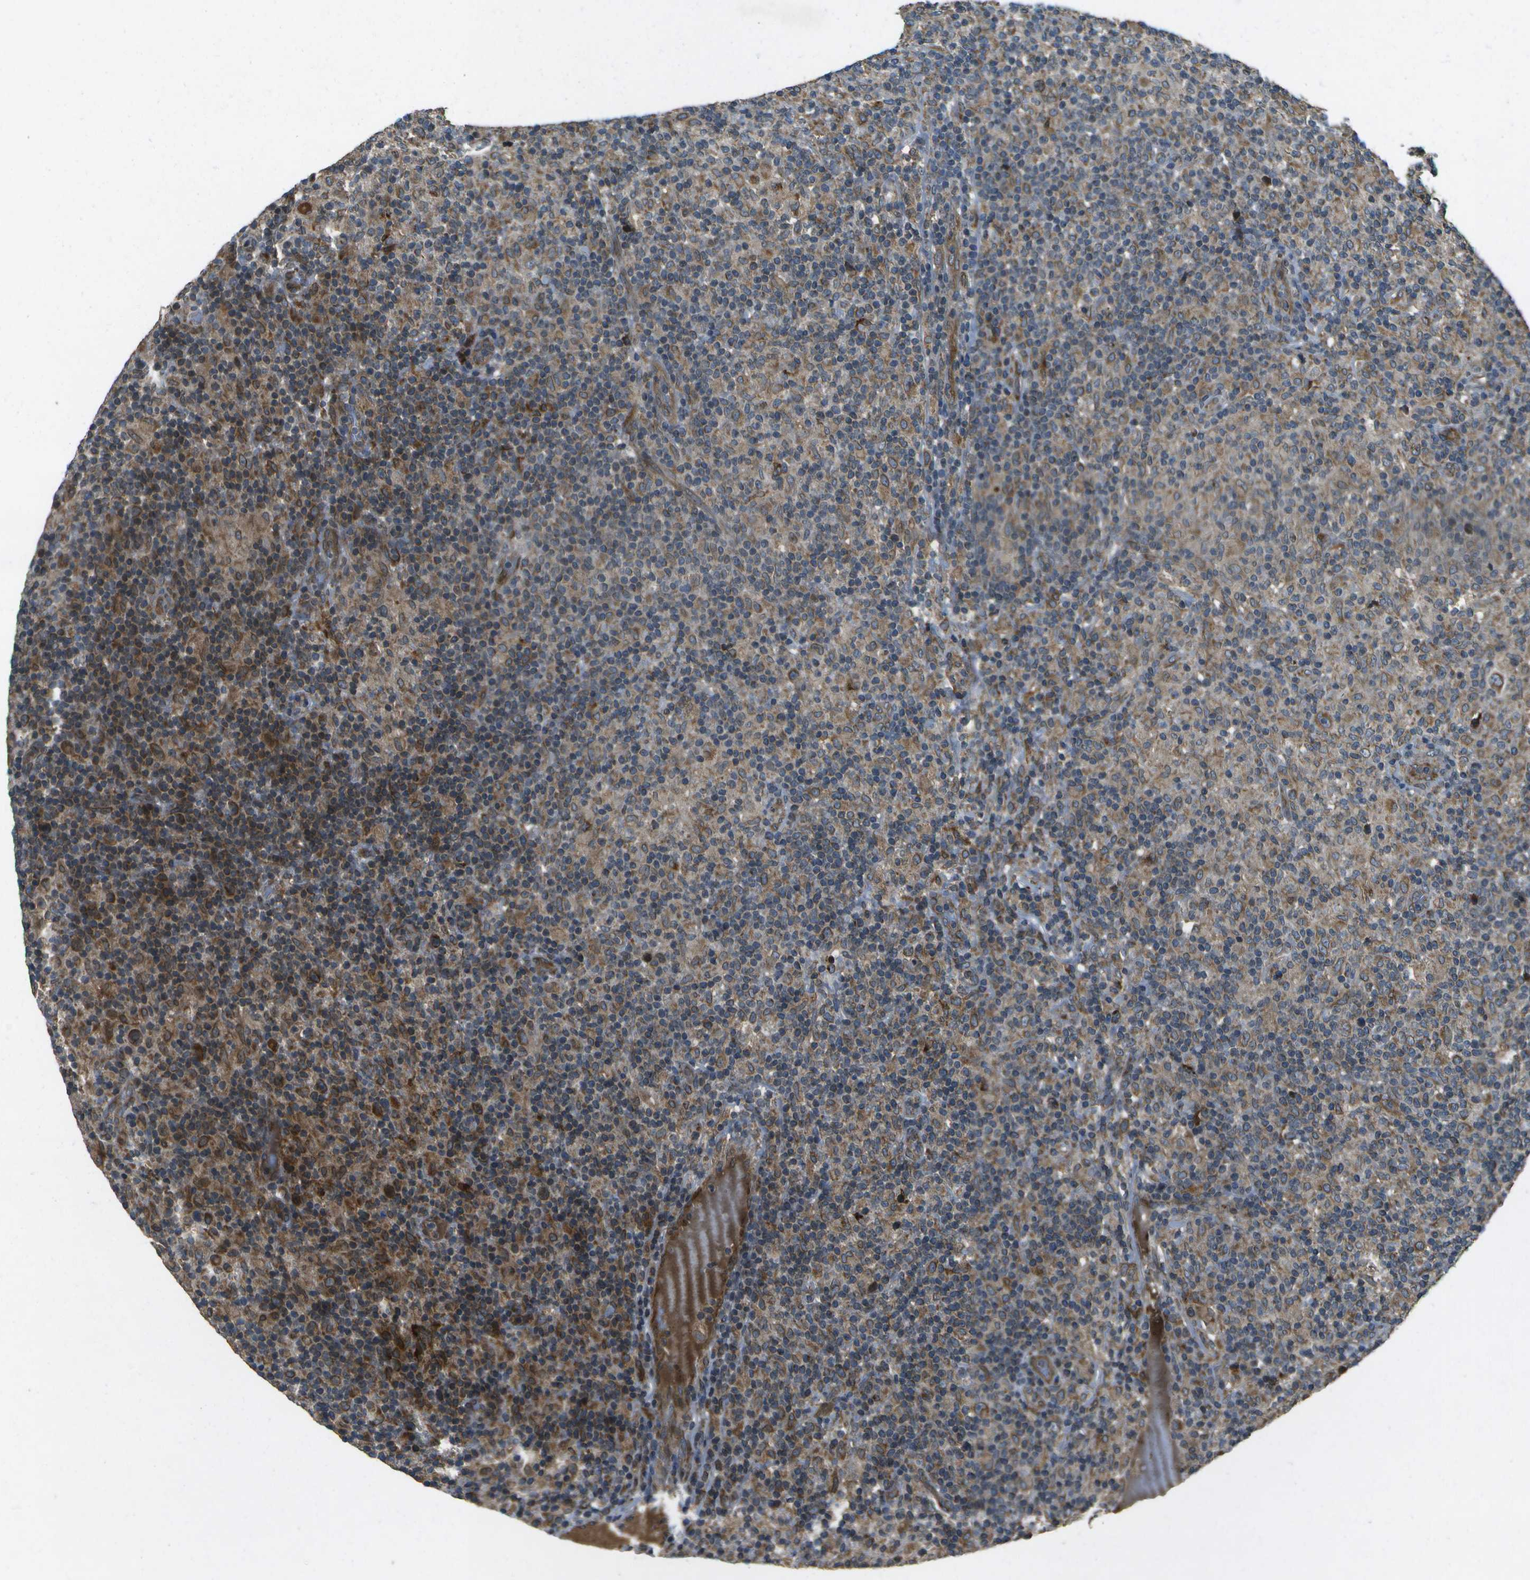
{"staining": {"intensity": "moderate", "quantity": ">75%", "location": "cytoplasmic/membranous"}, "tissue": "lymphoma", "cell_type": "Tumor cells", "image_type": "cancer", "snomed": [{"axis": "morphology", "description": "Hodgkin's disease, NOS"}, {"axis": "topography", "description": "Lymph node"}], "caption": "About >75% of tumor cells in human lymphoma demonstrate moderate cytoplasmic/membranous protein positivity as visualized by brown immunohistochemical staining.", "gene": "HFE", "patient": {"sex": "male", "age": 70}}